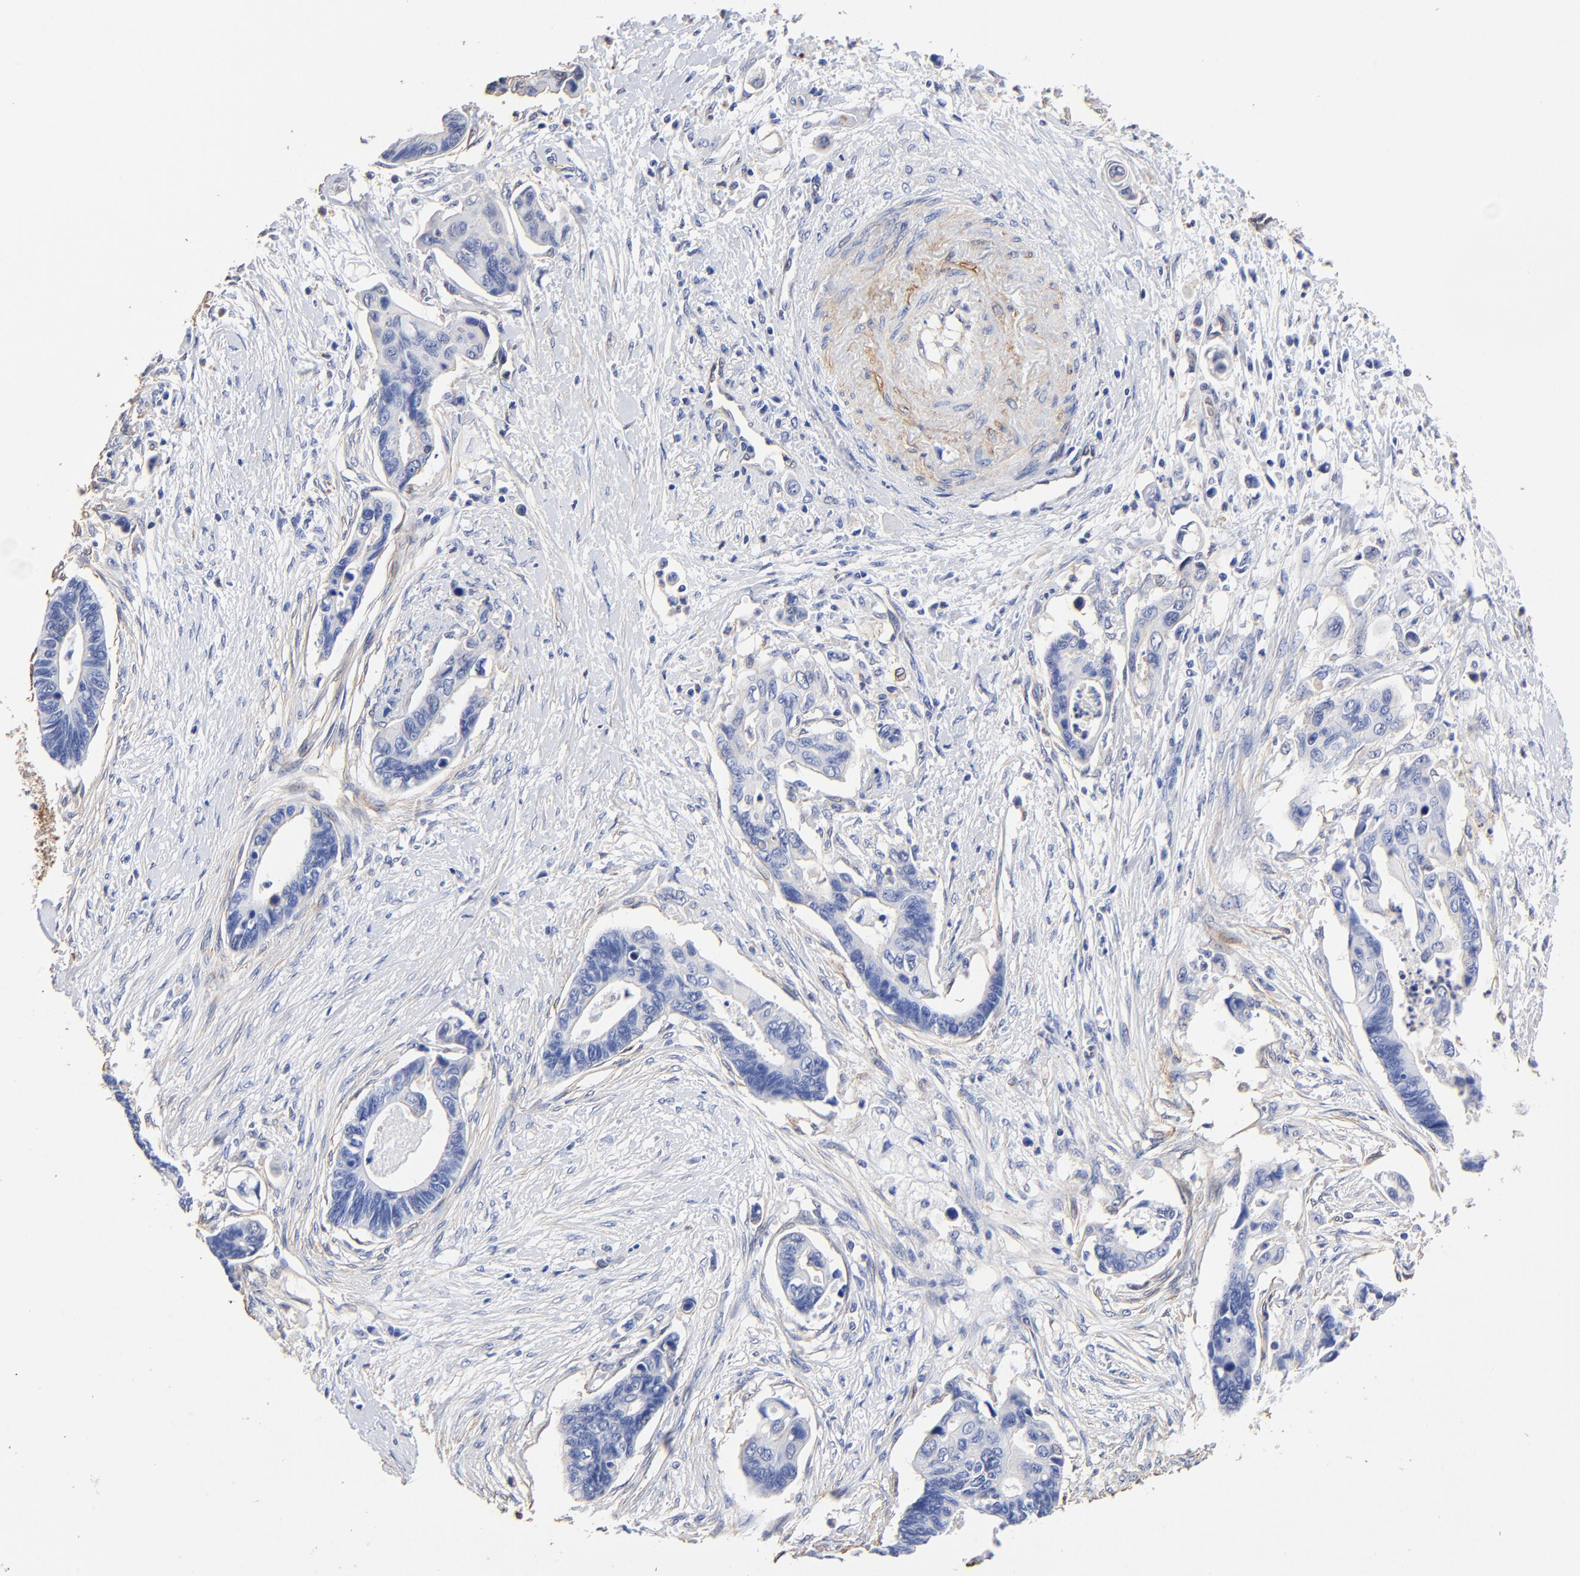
{"staining": {"intensity": "negative", "quantity": "none", "location": "none"}, "tissue": "pancreatic cancer", "cell_type": "Tumor cells", "image_type": "cancer", "snomed": [{"axis": "morphology", "description": "Adenocarcinoma, NOS"}, {"axis": "topography", "description": "Pancreas"}], "caption": "A high-resolution image shows immunohistochemistry (IHC) staining of adenocarcinoma (pancreatic), which exhibits no significant expression in tumor cells.", "gene": "TAGLN2", "patient": {"sex": "female", "age": 70}}